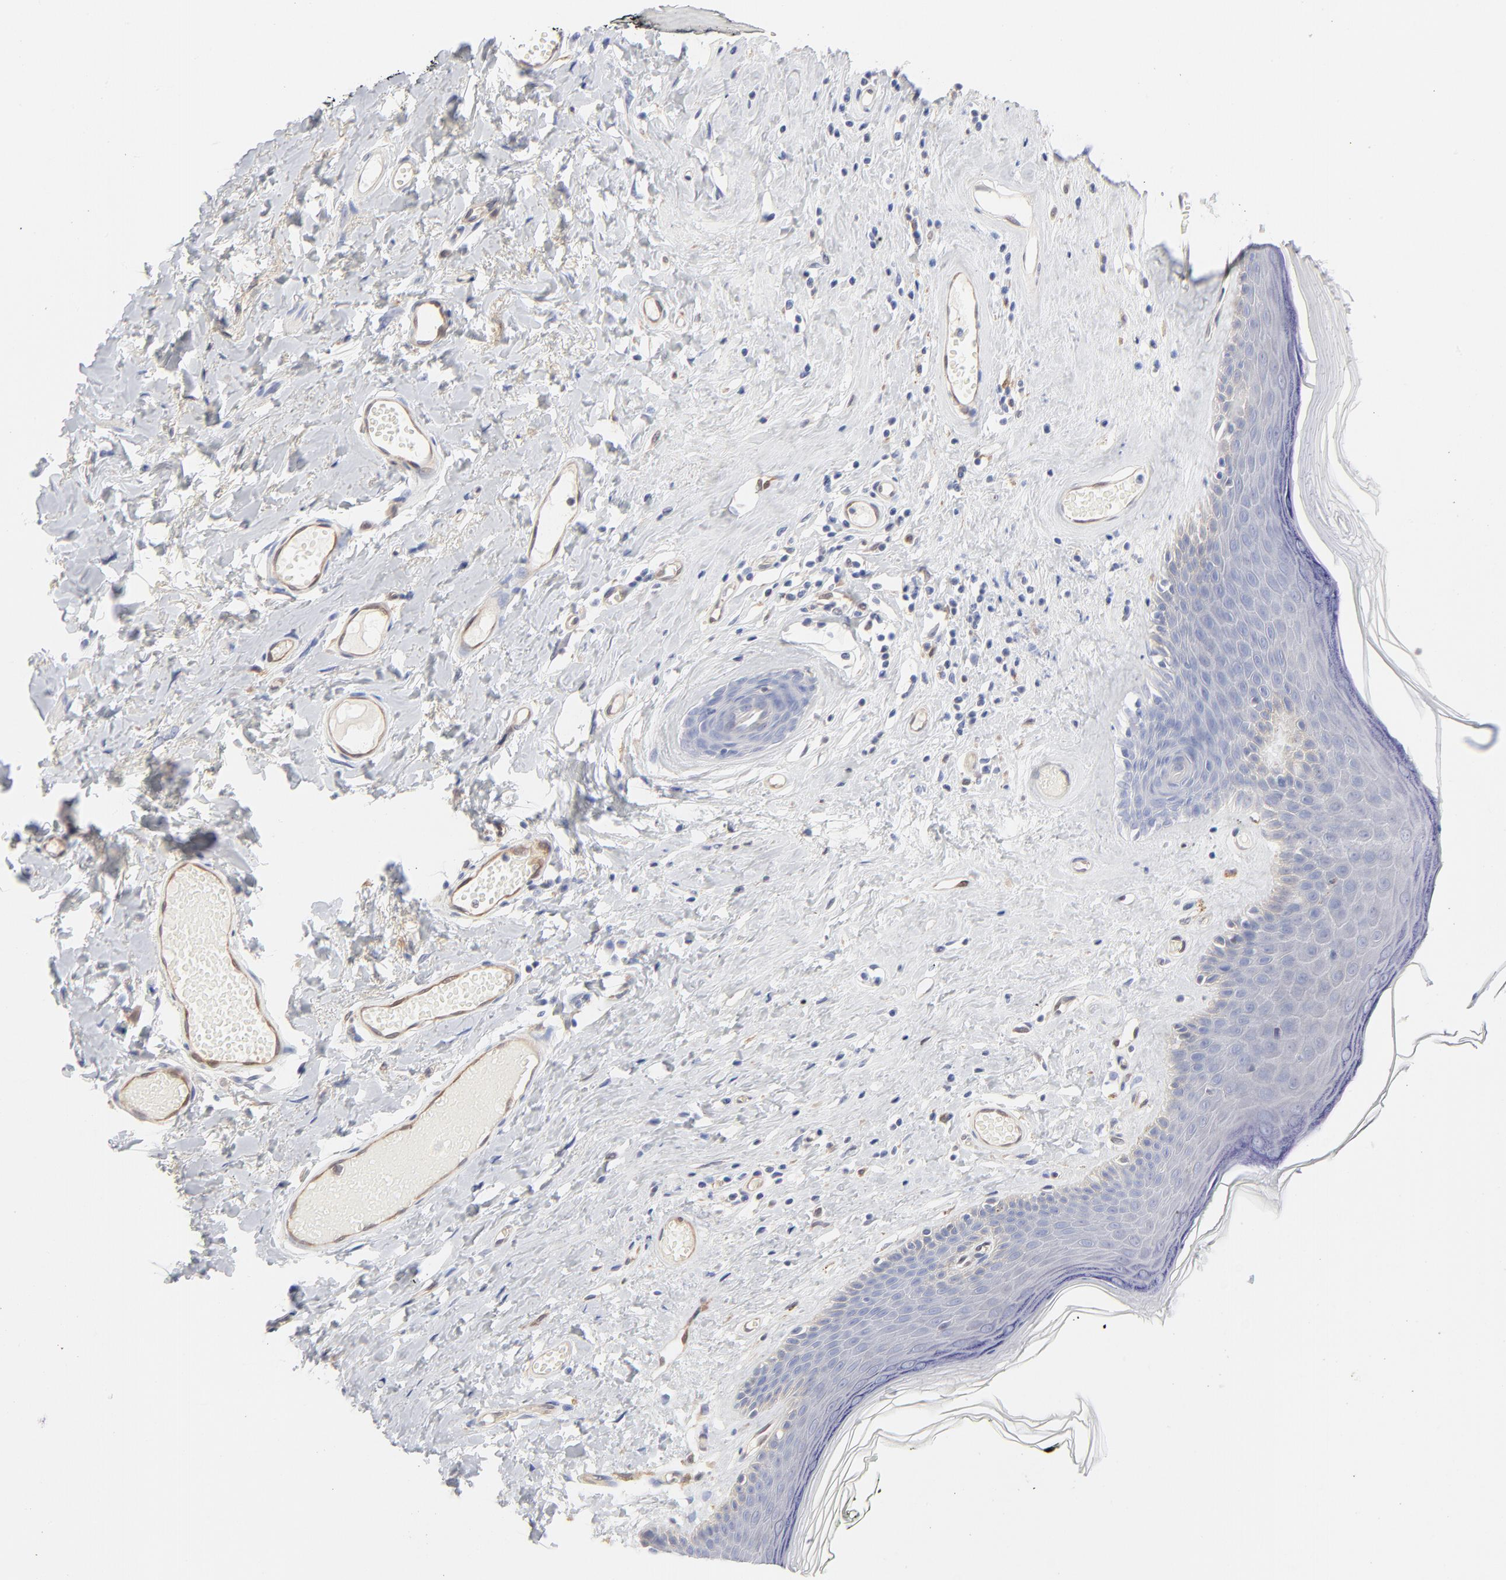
{"staining": {"intensity": "weak", "quantity": "<25%", "location": "cytoplasmic/membranous"}, "tissue": "skin", "cell_type": "Epidermal cells", "image_type": "normal", "snomed": [{"axis": "morphology", "description": "Normal tissue, NOS"}, {"axis": "morphology", "description": "Inflammation, NOS"}, {"axis": "topography", "description": "Vulva"}], "caption": "High power microscopy photomicrograph of an immunohistochemistry (IHC) histopathology image of benign skin, revealing no significant staining in epidermal cells. Brightfield microscopy of immunohistochemistry stained with DAB (brown) and hematoxylin (blue), captured at high magnification.", "gene": "ARRB1", "patient": {"sex": "female", "age": 84}}